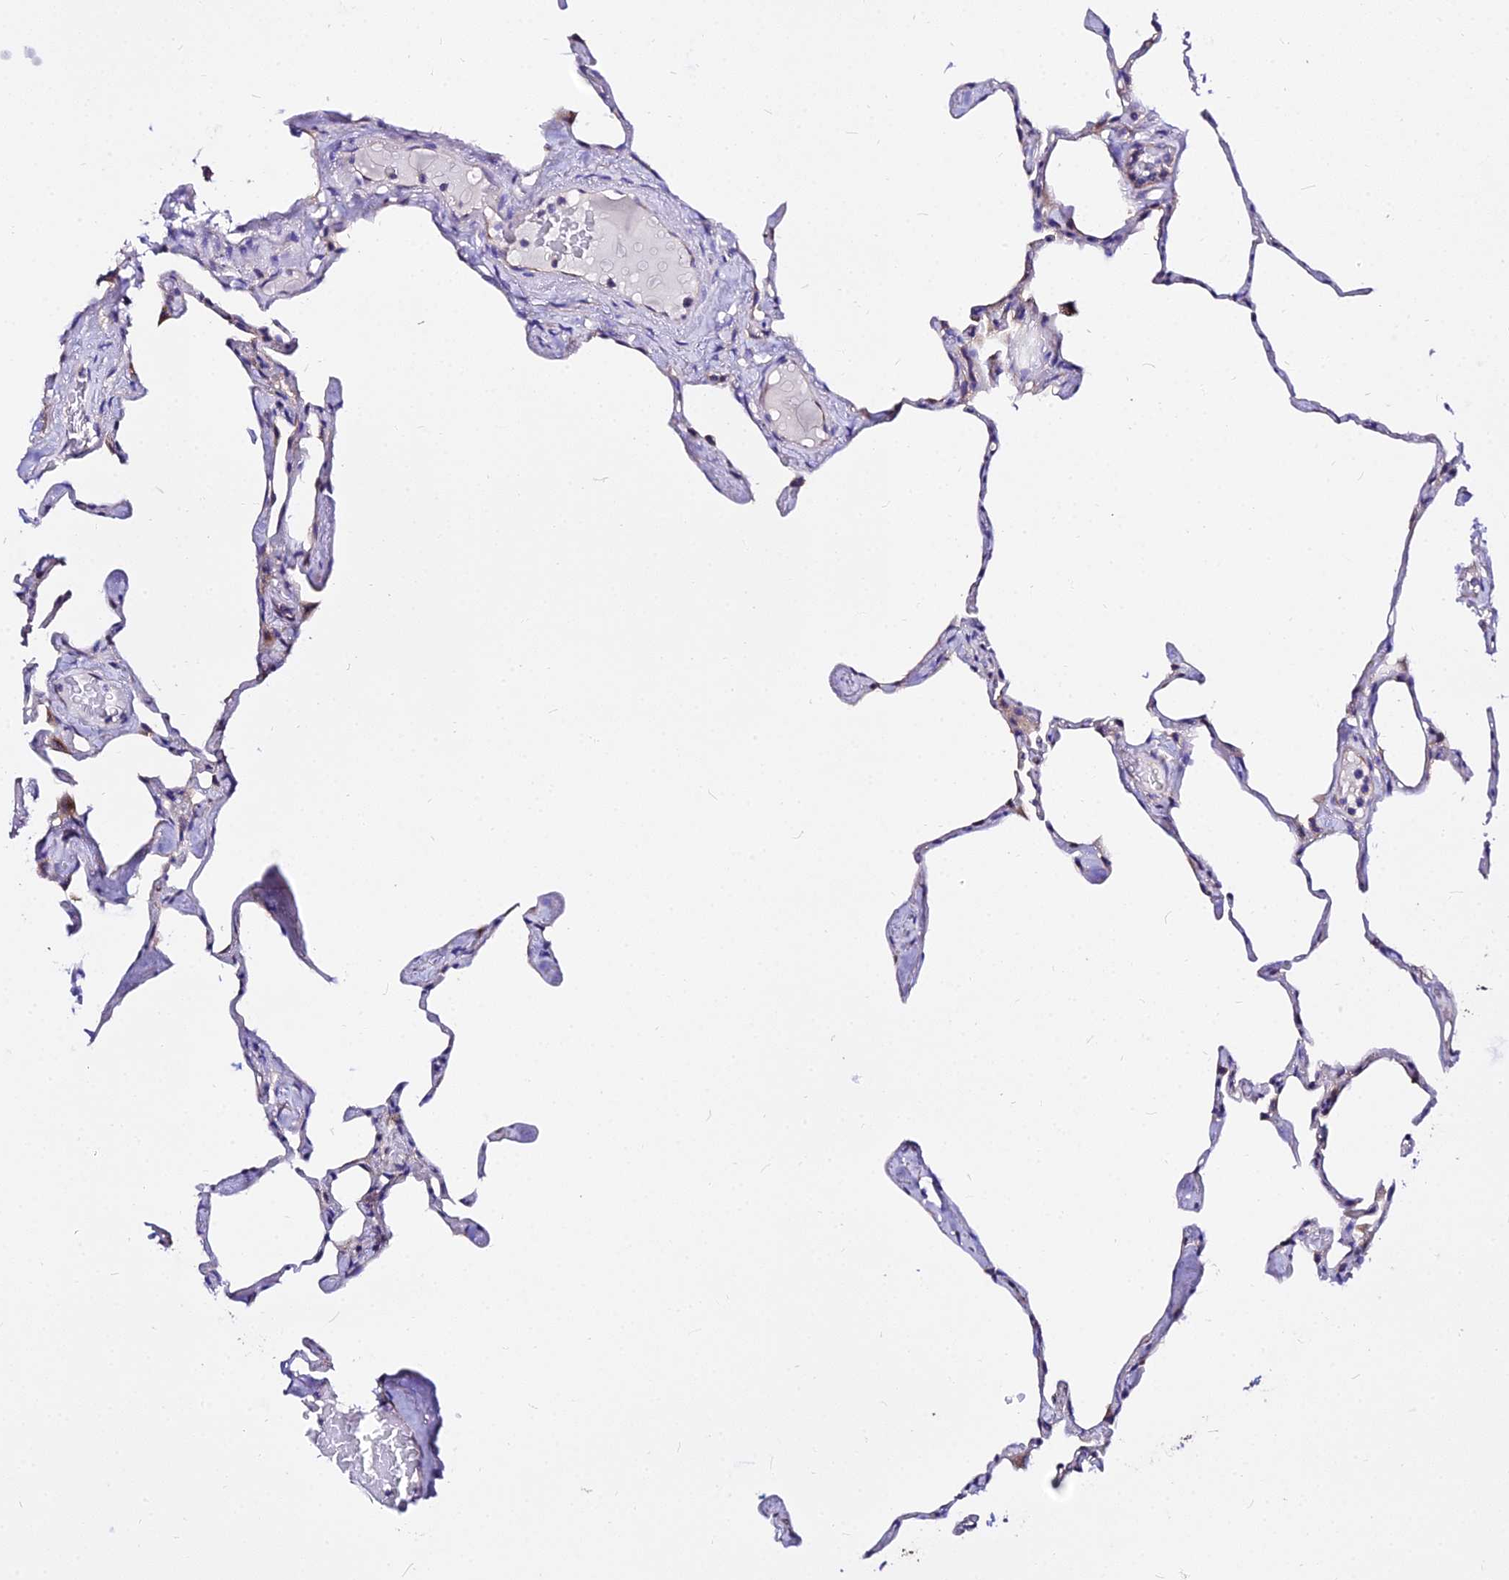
{"staining": {"intensity": "weak", "quantity": "<25%", "location": "cytoplasmic/membranous"}, "tissue": "lung", "cell_type": "Alveolar cells", "image_type": "normal", "snomed": [{"axis": "morphology", "description": "Normal tissue, NOS"}, {"axis": "topography", "description": "Lung"}], "caption": "Immunohistochemical staining of benign lung shows no significant positivity in alveolar cells. Nuclei are stained in blue.", "gene": "DAW1", "patient": {"sex": "male", "age": 65}}